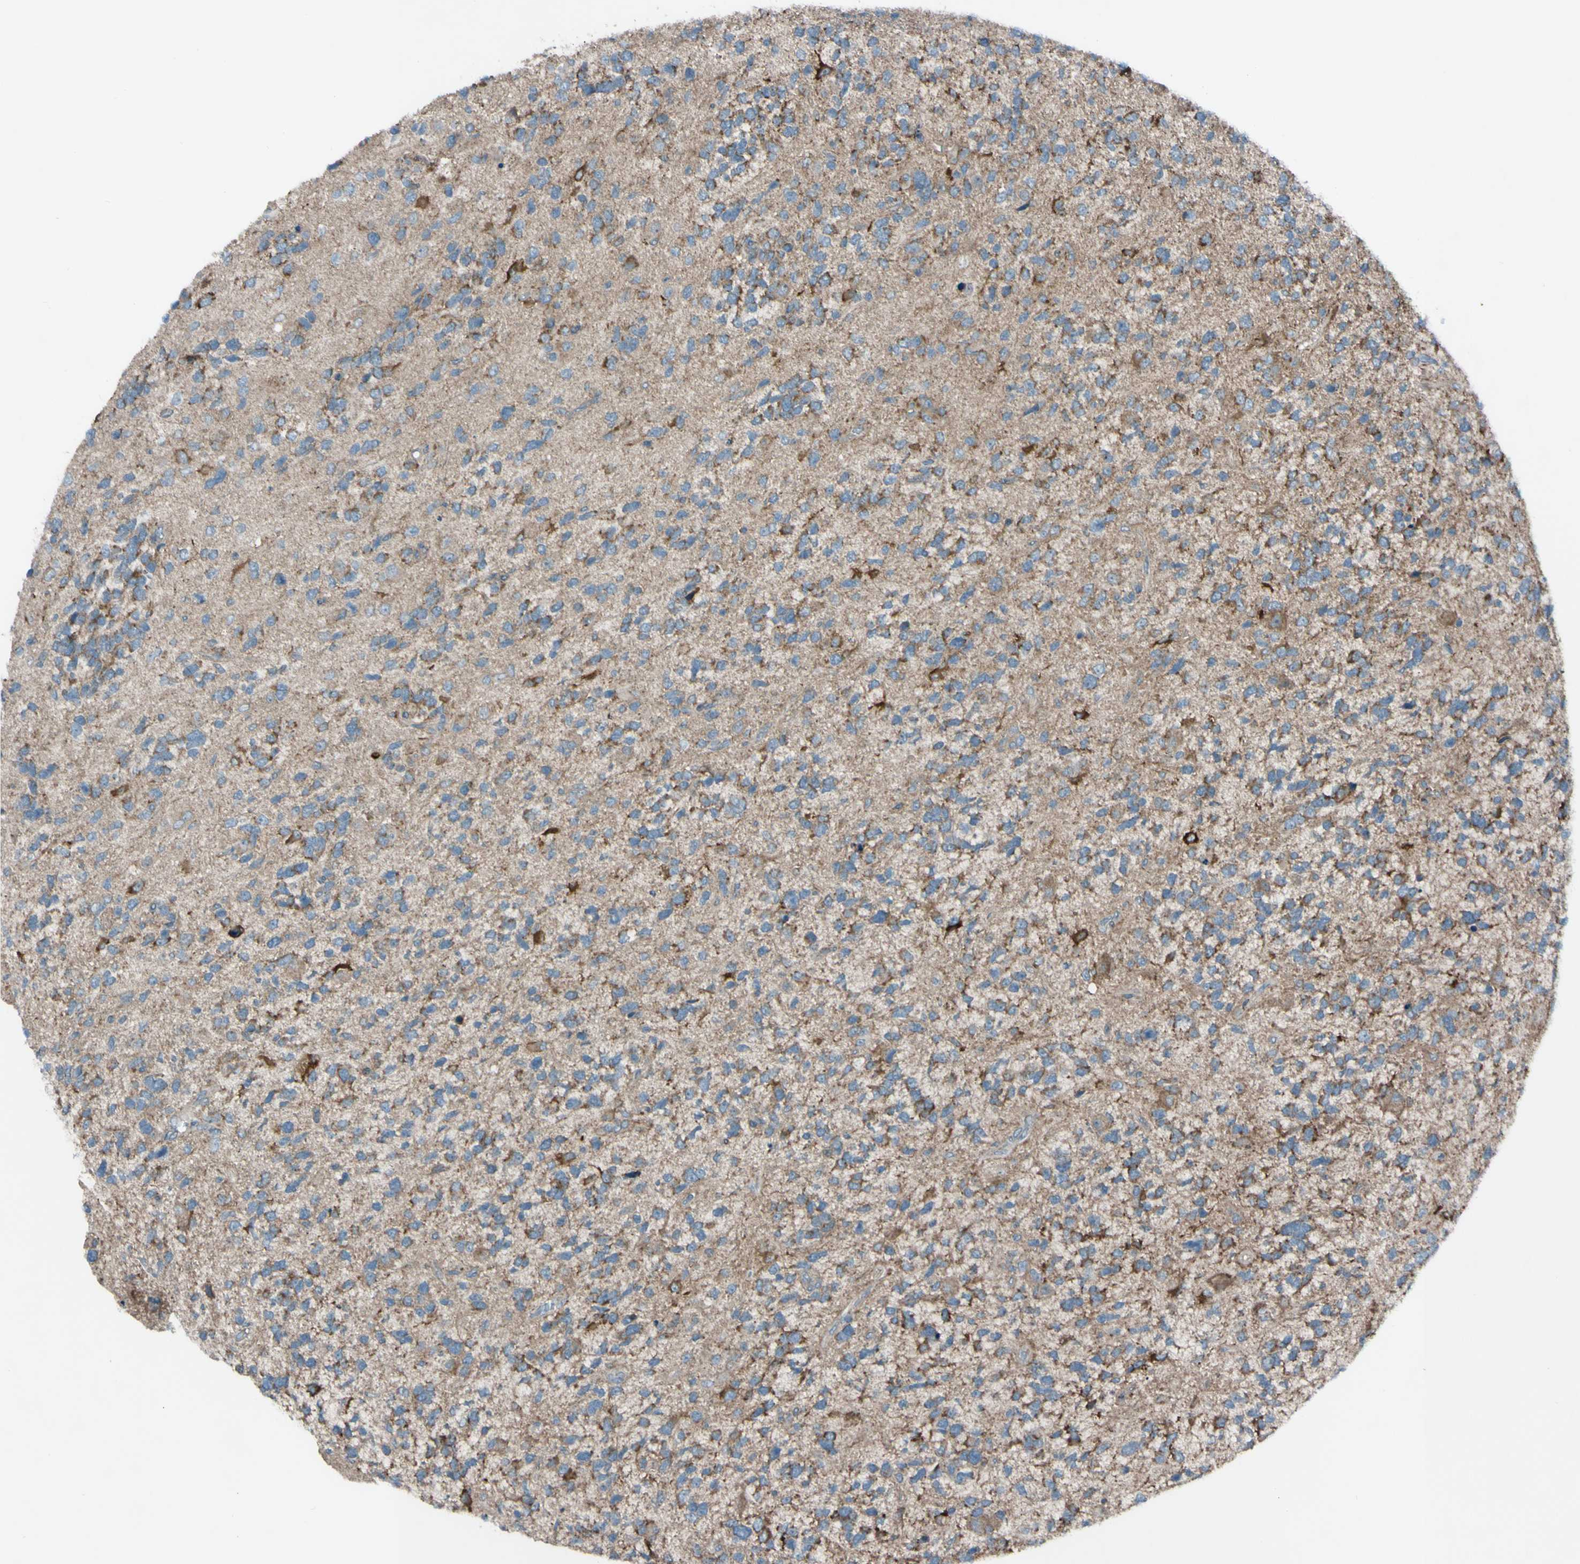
{"staining": {"intensity": "moderate", "quantity": "25%-75%", "location": "cytoplasmic/membranous"}, "tissue": "glioma", "cell_type": "Tumor cells", "image_type": "cancer", "snomed": [{"axis": "morphology", "description": "Glioma, malignant, High grade"}, {"axis": "topography", "description": "Brain"}], "caption": "Human malignant glioma (high-grade) stained with a protein marker reveals moderate staining in tumor cells.", "gene": "ACOT8", "patient": {"sex": "female", "age": 58}}